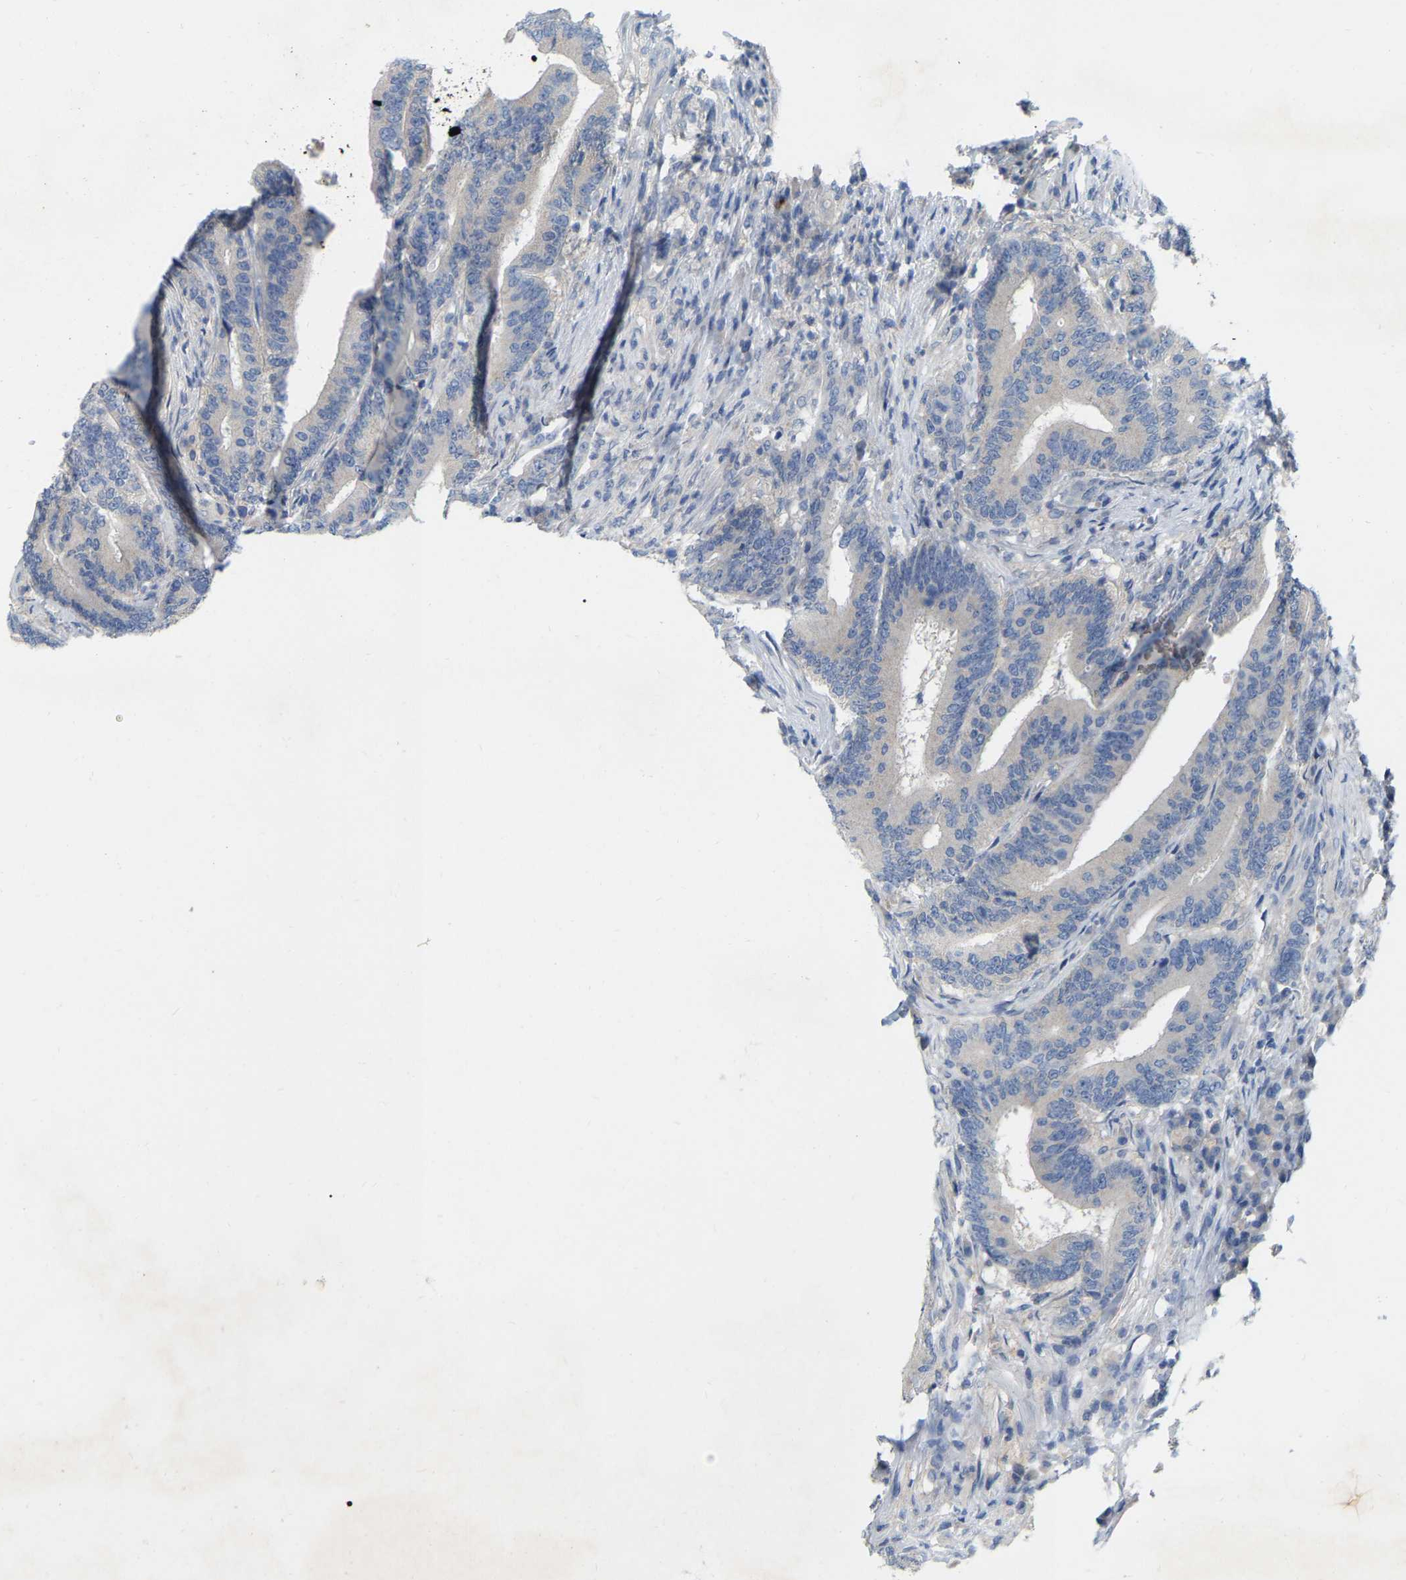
{"staining": {"intensity": "negative", "quantity": "none", "location": "none"}, "tissue": "colorectal cancer", "cell_type": "Tumor cells", "image_type": "cancer", "snomed": [{"axis": "morphology", "description": "Adenocarcinoma, NOS"}, {"axis": "topography", "description": "Colon"}], "caption": "The histopathology image displays no significant positivity in tumor cells of adenocarcinoma (colorectal). (DAB IHC with hematoxylin counter stain).", "gene": "WIPI2", "patient": {"sex": "female", "age": 66}}